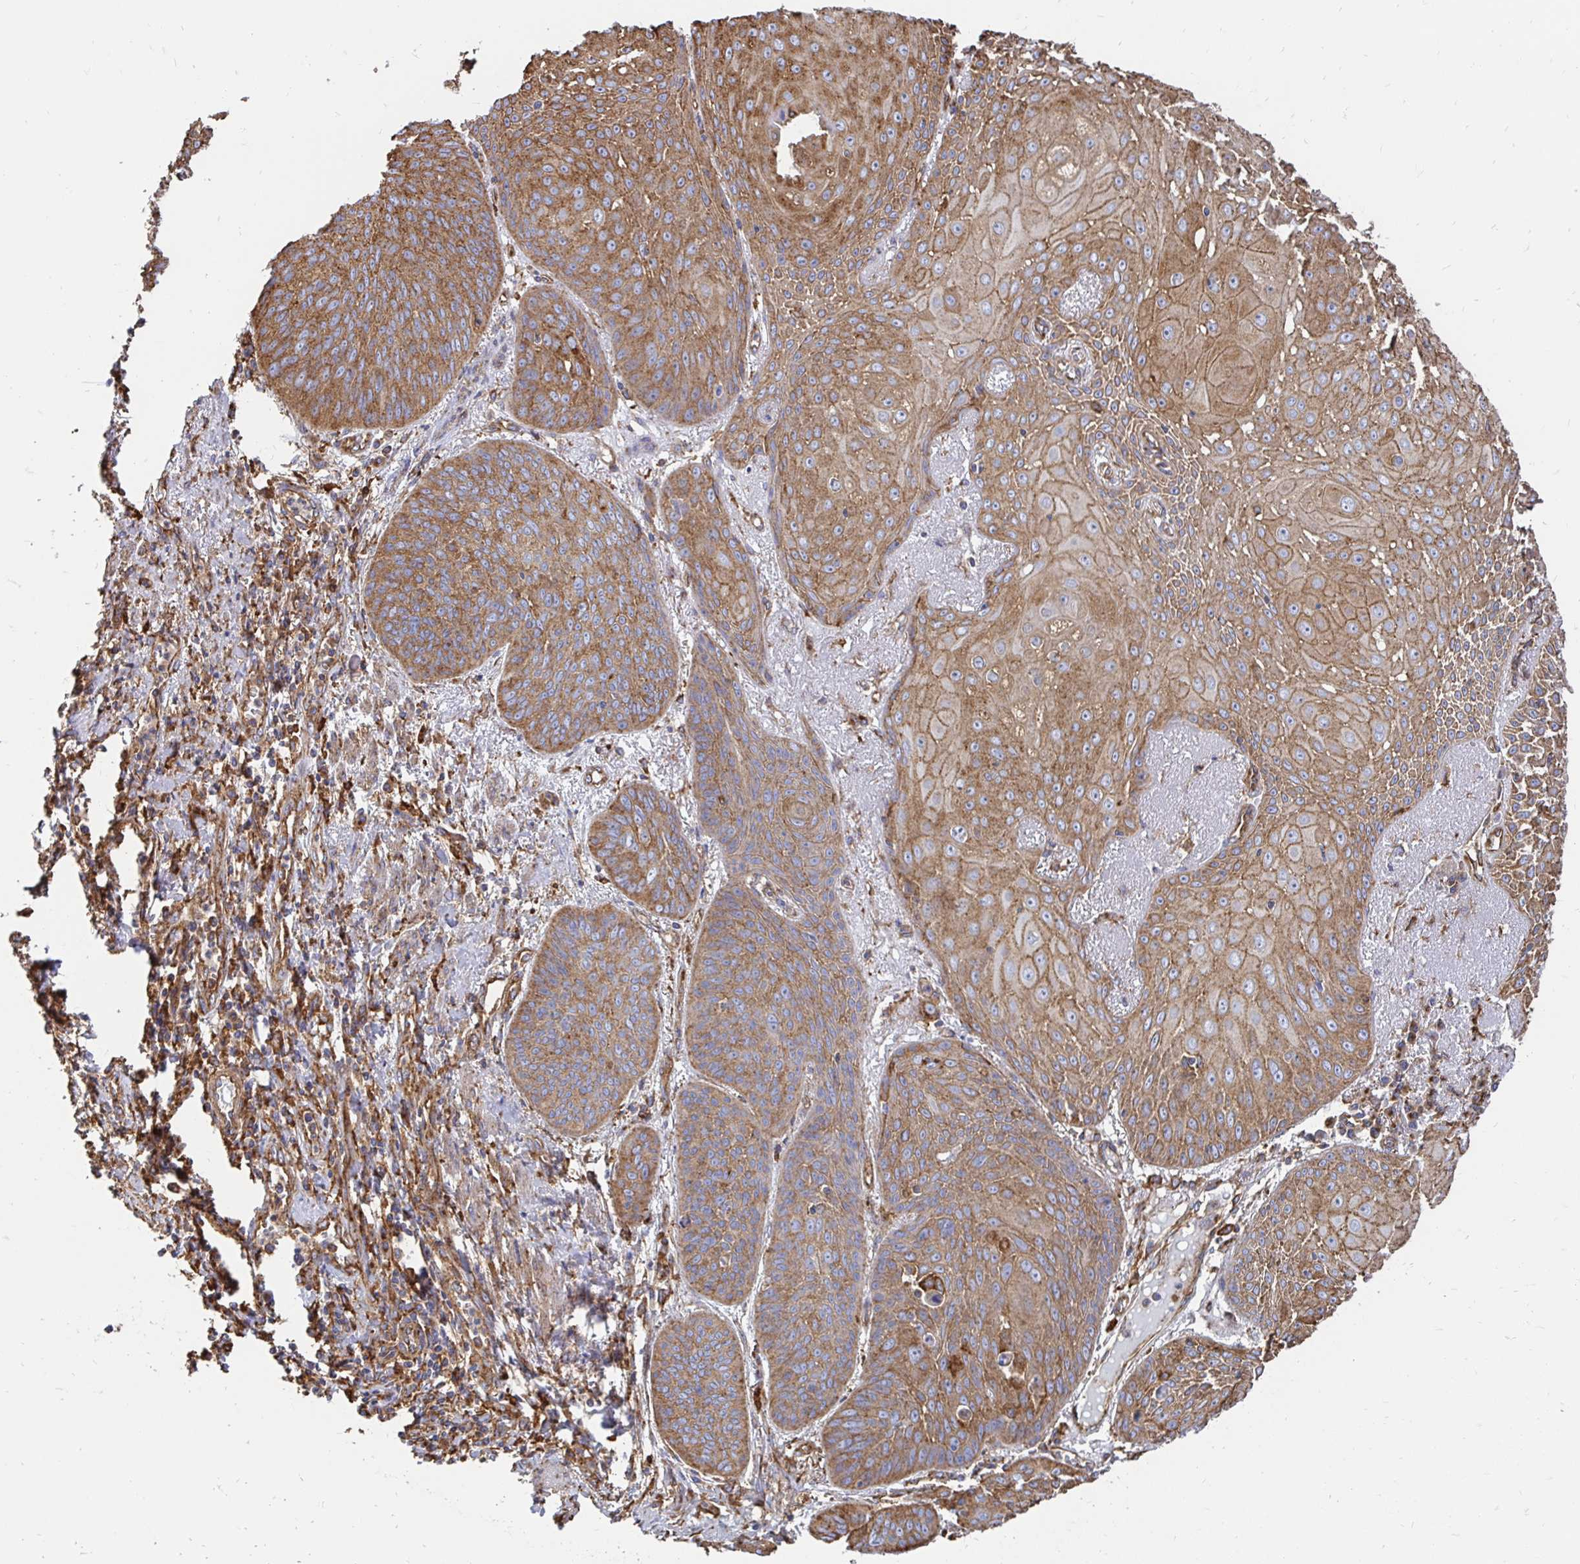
{"staining": {"intensity": "moderate", "quantity": ">75%", "location": "cytoplasmic/membranous"}, "tissue": "lung cancer", "cell_type": "Tumor cells", "image_type": "cancer", "snomed": [{"axis": "morphology", "description": "Squamous cell carcinoma, NOS"}, {"axis": "topography", "description": "Lung"}], "caption": "This micrograph exhibits lung squamous cell carcinoma stained with immunohistochemistry to label a protein in brown. The cytoplasmic/membranous of tumor cells show moderate positivity for the protein. Nuclei are counter-stained blue.", "gene": "CLTC", "patient": {"sex": "male", "age": 74}}